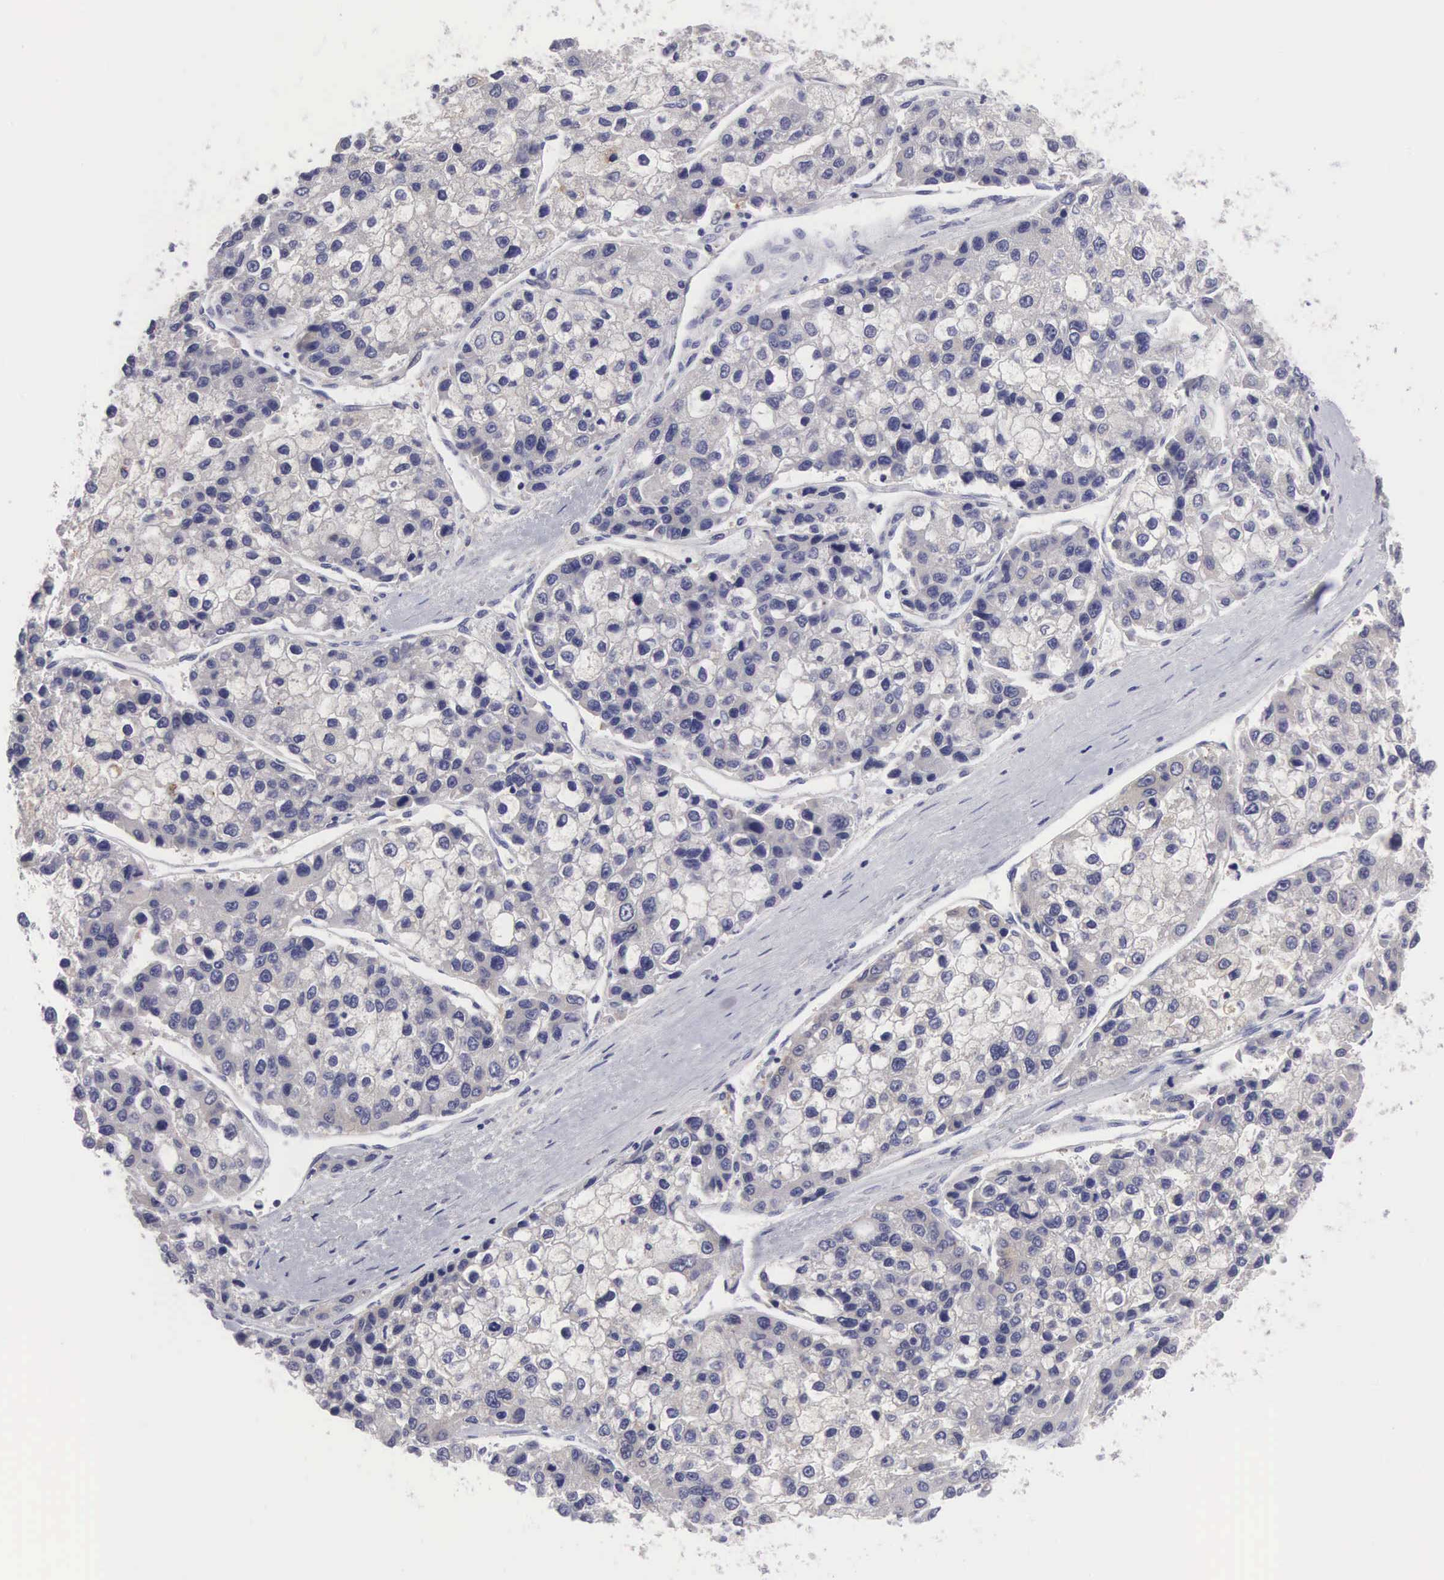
{"staining": {"intensity": "negative", "quantity": "none", "location": "none"}, "tissue": "liver cancer", "cell_type": "Tumor cells", "image_type": "cancer", "snomed": [{"axis": "morphology", "description": "Carcinoma, Hepatocellular, NOS"}, {"axis": "topography", "description": "Liver"}], "caption": "IHC photomicrograph of liver cancer stained for a protein (brown), which reveals no expression in tumor cells. The staining is performed using DAB brown chromogen with nuclei counter-stained in using hematoxylin.", "gene": "SLITRK4", "patient": {"sex": "female", "age": 66}}